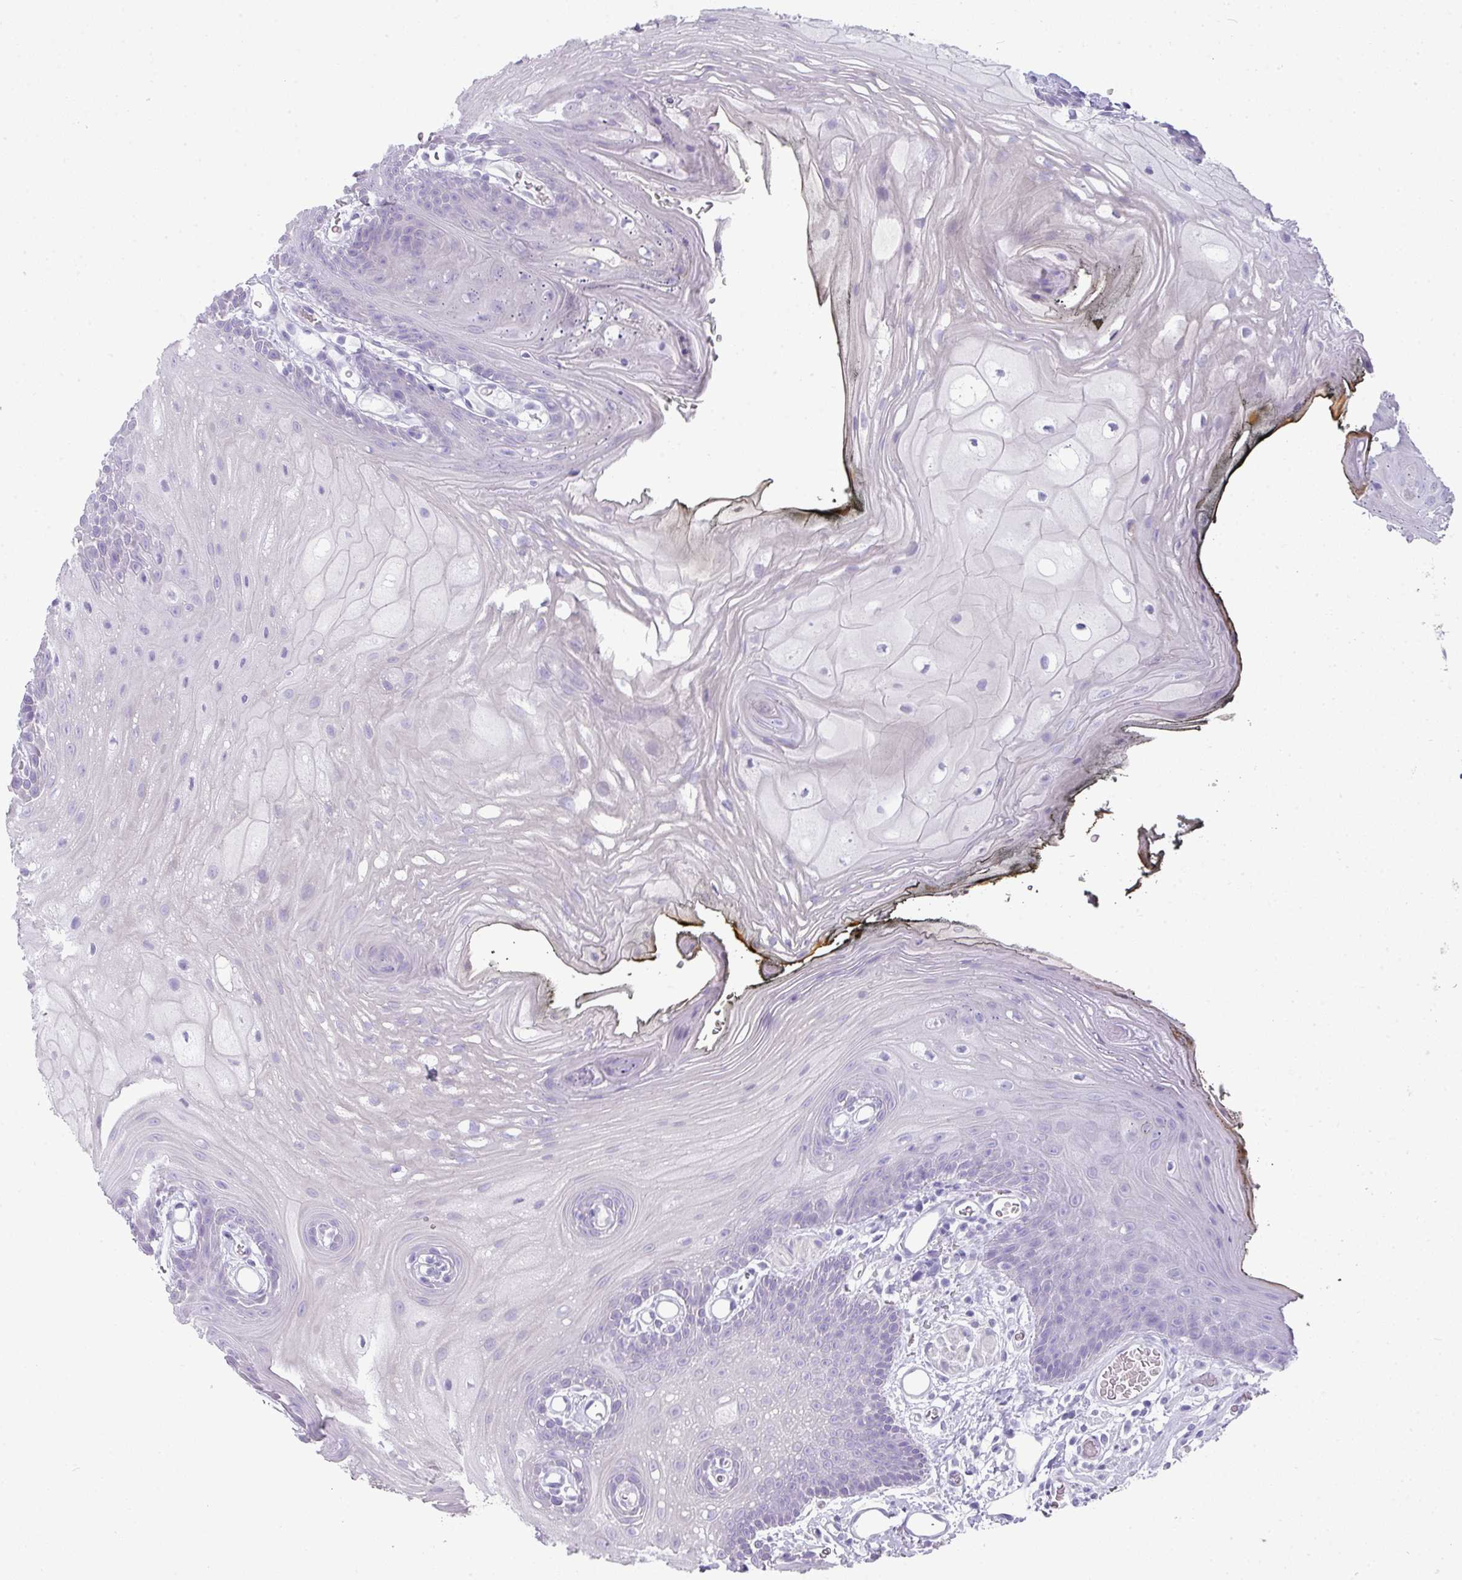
{"staining": {"intensity": "negative", "quantity": "none", "location": "none"}, "tissue": "oral mucosa", "cell_type": "Squamous epithelial cells", "image_type": "normal", "snomed": [{"axis": "morphology", "description": "Normal tissue, NOS"}, {"axis": "morphology", "description": "Squamous cell carcinoma, NOS"}, {"axis": "topography", "description": "Oral tissue"}, {"axis": "topography", "description": "Head-Neck"}], "caption": "This histopathology image is of normal oral mucosa stained with immunohistochemistry to label a protein in brown with the nuclei are counter-stained blue. There is no staining in squamous epithelial cells. (Immunohistochemistry, brightfield microscopy, high magnification).", "gene": "GLI4", "patient": {"sex": "female", "age": 81}}